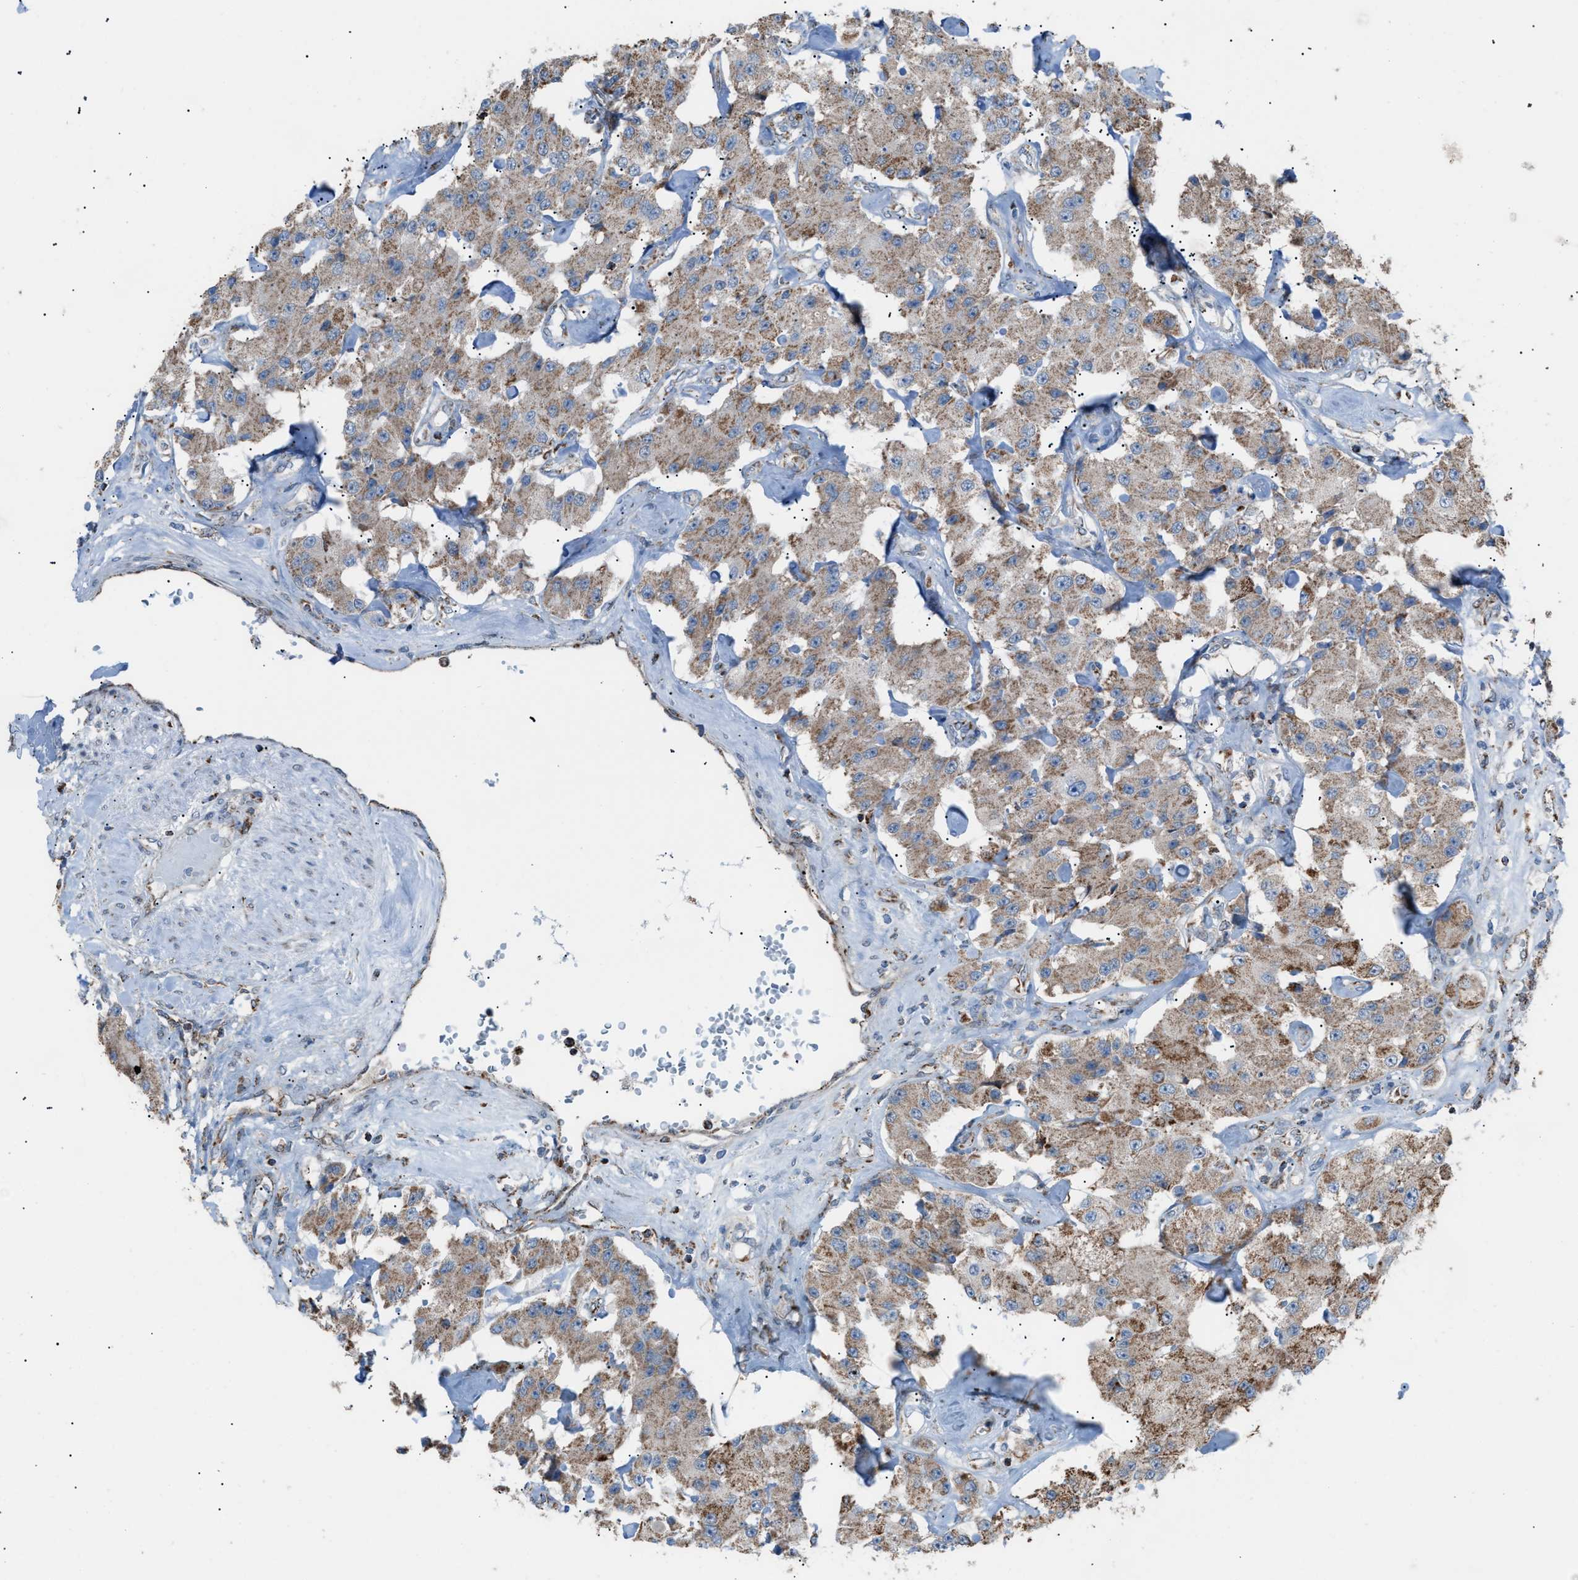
{"staining": {"intensity": "moderate", "quantity": ">75%", "location": "cytoplasmic/membranous"}, "tissue": "carcinoid", "cell_type": "Tumor cells", "image_type": "cancer", "snomed": [{"axis": "morphology", "description": "Carcinoid, malignant, NOS"}, {"axis": "topography", "description": "Pancreas"}], "caption": "Carcinoid (malignant) was stained to show a protein in brown. There is medium levels of moderate cytoplasmic/membranous staining in approximately >75% of tumor cells. (Brightfield microscopy of DAB IHC at high magnification).", "gene": "SRM", "patient": {"sex": "male", "age": 41}}